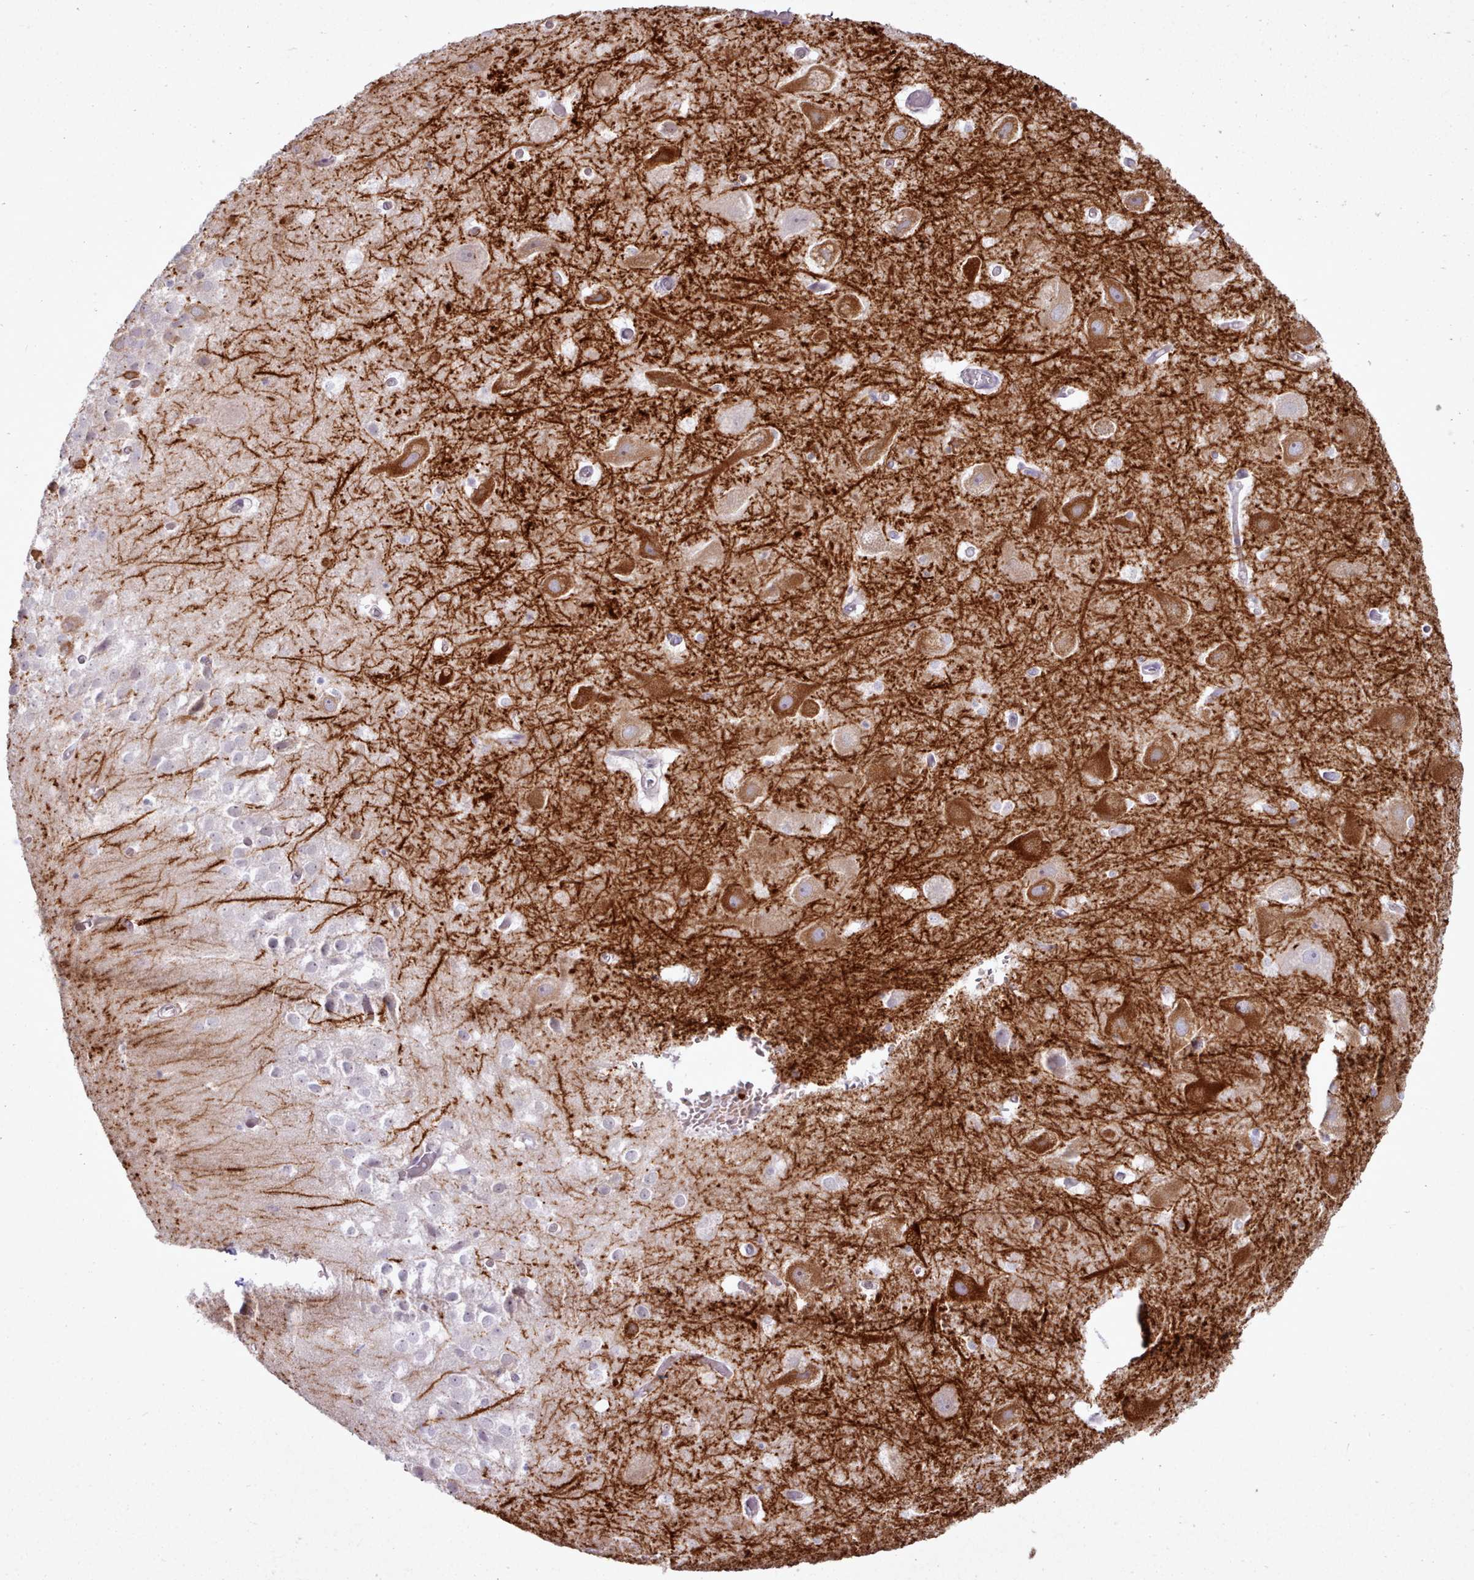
{"staining": {"intensity": "negative", "quantity": "none", "location": "none"}, "tissue": "hippocampus", "cell_type": "Glial cells", "image_type": "normal", "snomed": [{"axis": "morphology", "description": "Normal tissue, NOS"}, {"axis": "topography", "description": "Hippocampus"}], "caption": "There is no significant positivity in glial cells of hippocampus. The staining was performed using DAB to visualize the protein expression in brown, while the nuclei were stained in blue with hematoxylin (Magnification: 20x).", "gene": "BDKRB2", "patient": {"sex": "female", "age": 52}}